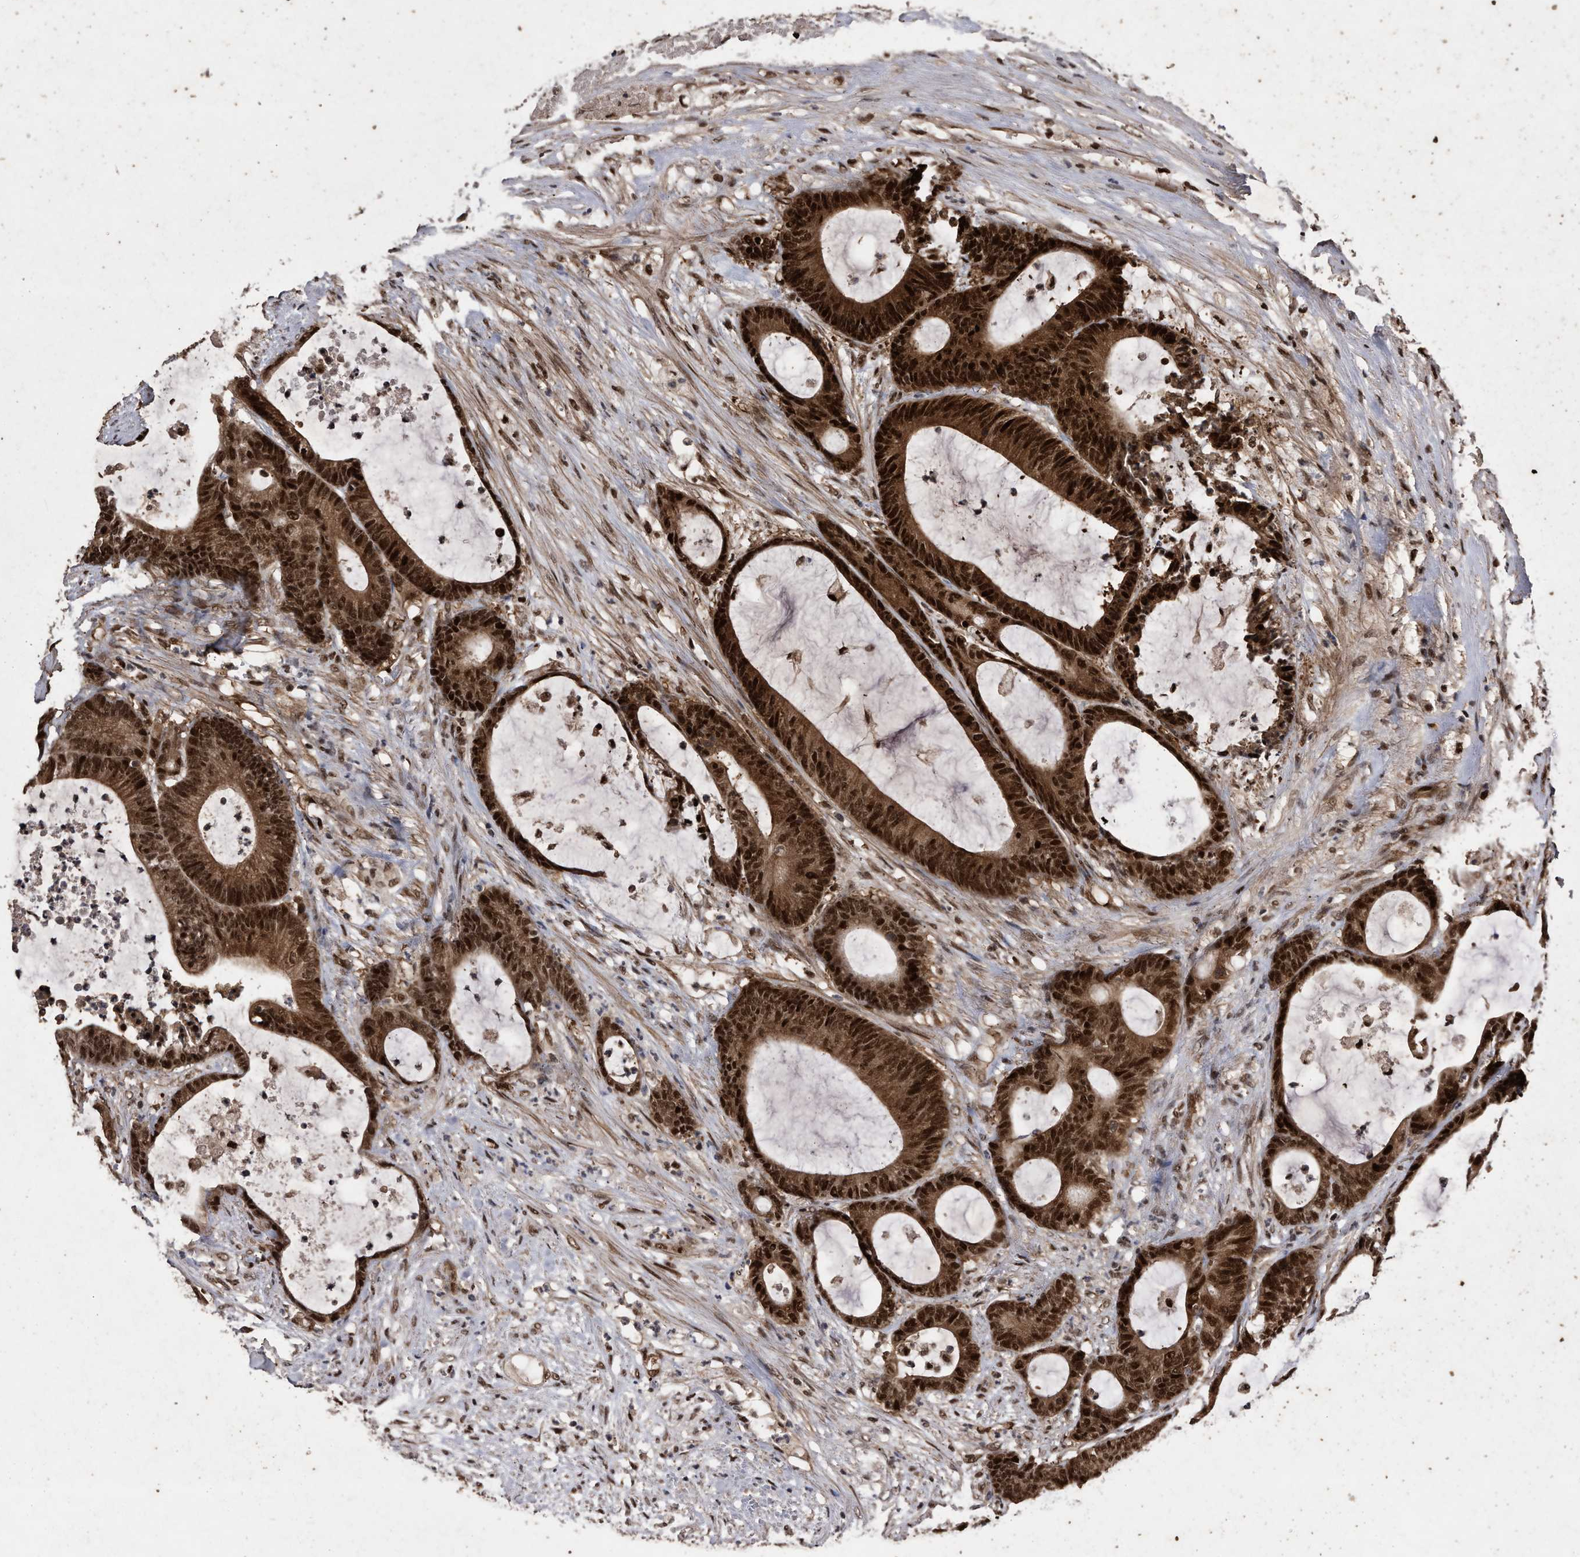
{"staining": {"intensity": "strong", "quantity": ">75%", "location": "cytoplasmic/membranous,nuclear"}, "tissue": "colorectal cancer", "cell_type": "Tumor cells", "image_type": "cancer", "snomed": [{"axis": "morphology", "description": "Adenocarcinoma, NOS"}, {"axis": "topography", "description": "Colon"}], "caption": "Protein expression analysis of human adenocarcinoma (colorectal) reveals strong cytoplasmic/membranous and nuclear expression in approximately >75% of tumor cells. The staining was performed using DAB (3,3'-diaminobenzidine), with brown indicating positive protein expression. Nuclei are stained blue with hematoxylin.", "gene": "RAD23B", "patient": {"sex": "female", "age": 84}}